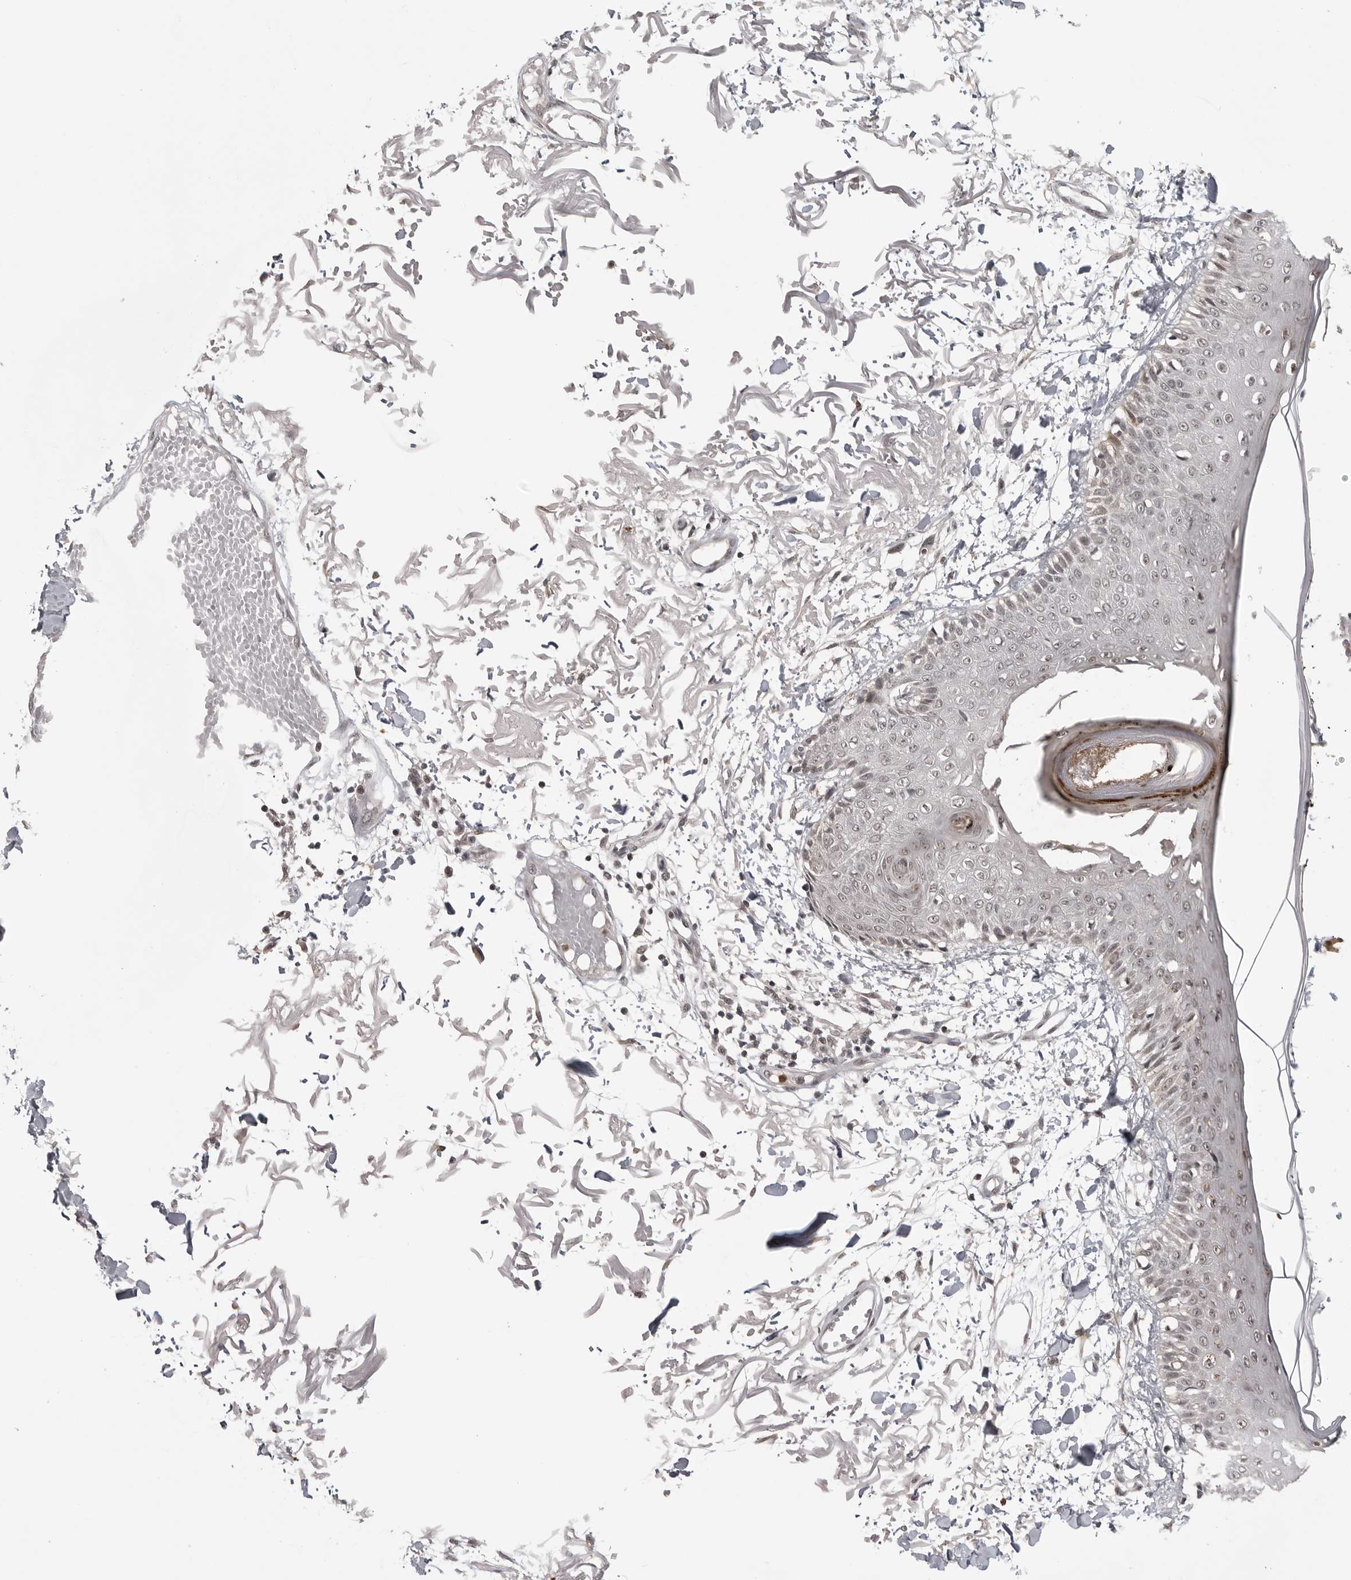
{"staining": {"intensity": "weak", "quantity": "25%-75%", "location": "cytoplasmic/membranous"}, "tissue": "skin", "cell_type": "Fibroblasts", "image_type": "normal", "snomed": [{"axis": "morphology", "description": "Normal tissue, NOS"}, {"axis": "morphology", "description": "Squamous cell carcinoma, NOS"}, {"axis": "topography", "description": "Skin"}, {"axis": "topography", "description": "Peripheral nerve tissue"}], "caption": "Immunohistochemical staining of normal skin demonstrates low levels of weak cytoplasmic/membranous staining in about 25%-75% of fibroblasts.", "gene": "PEG3", "patient": {"sex": "male", "age": 83}}